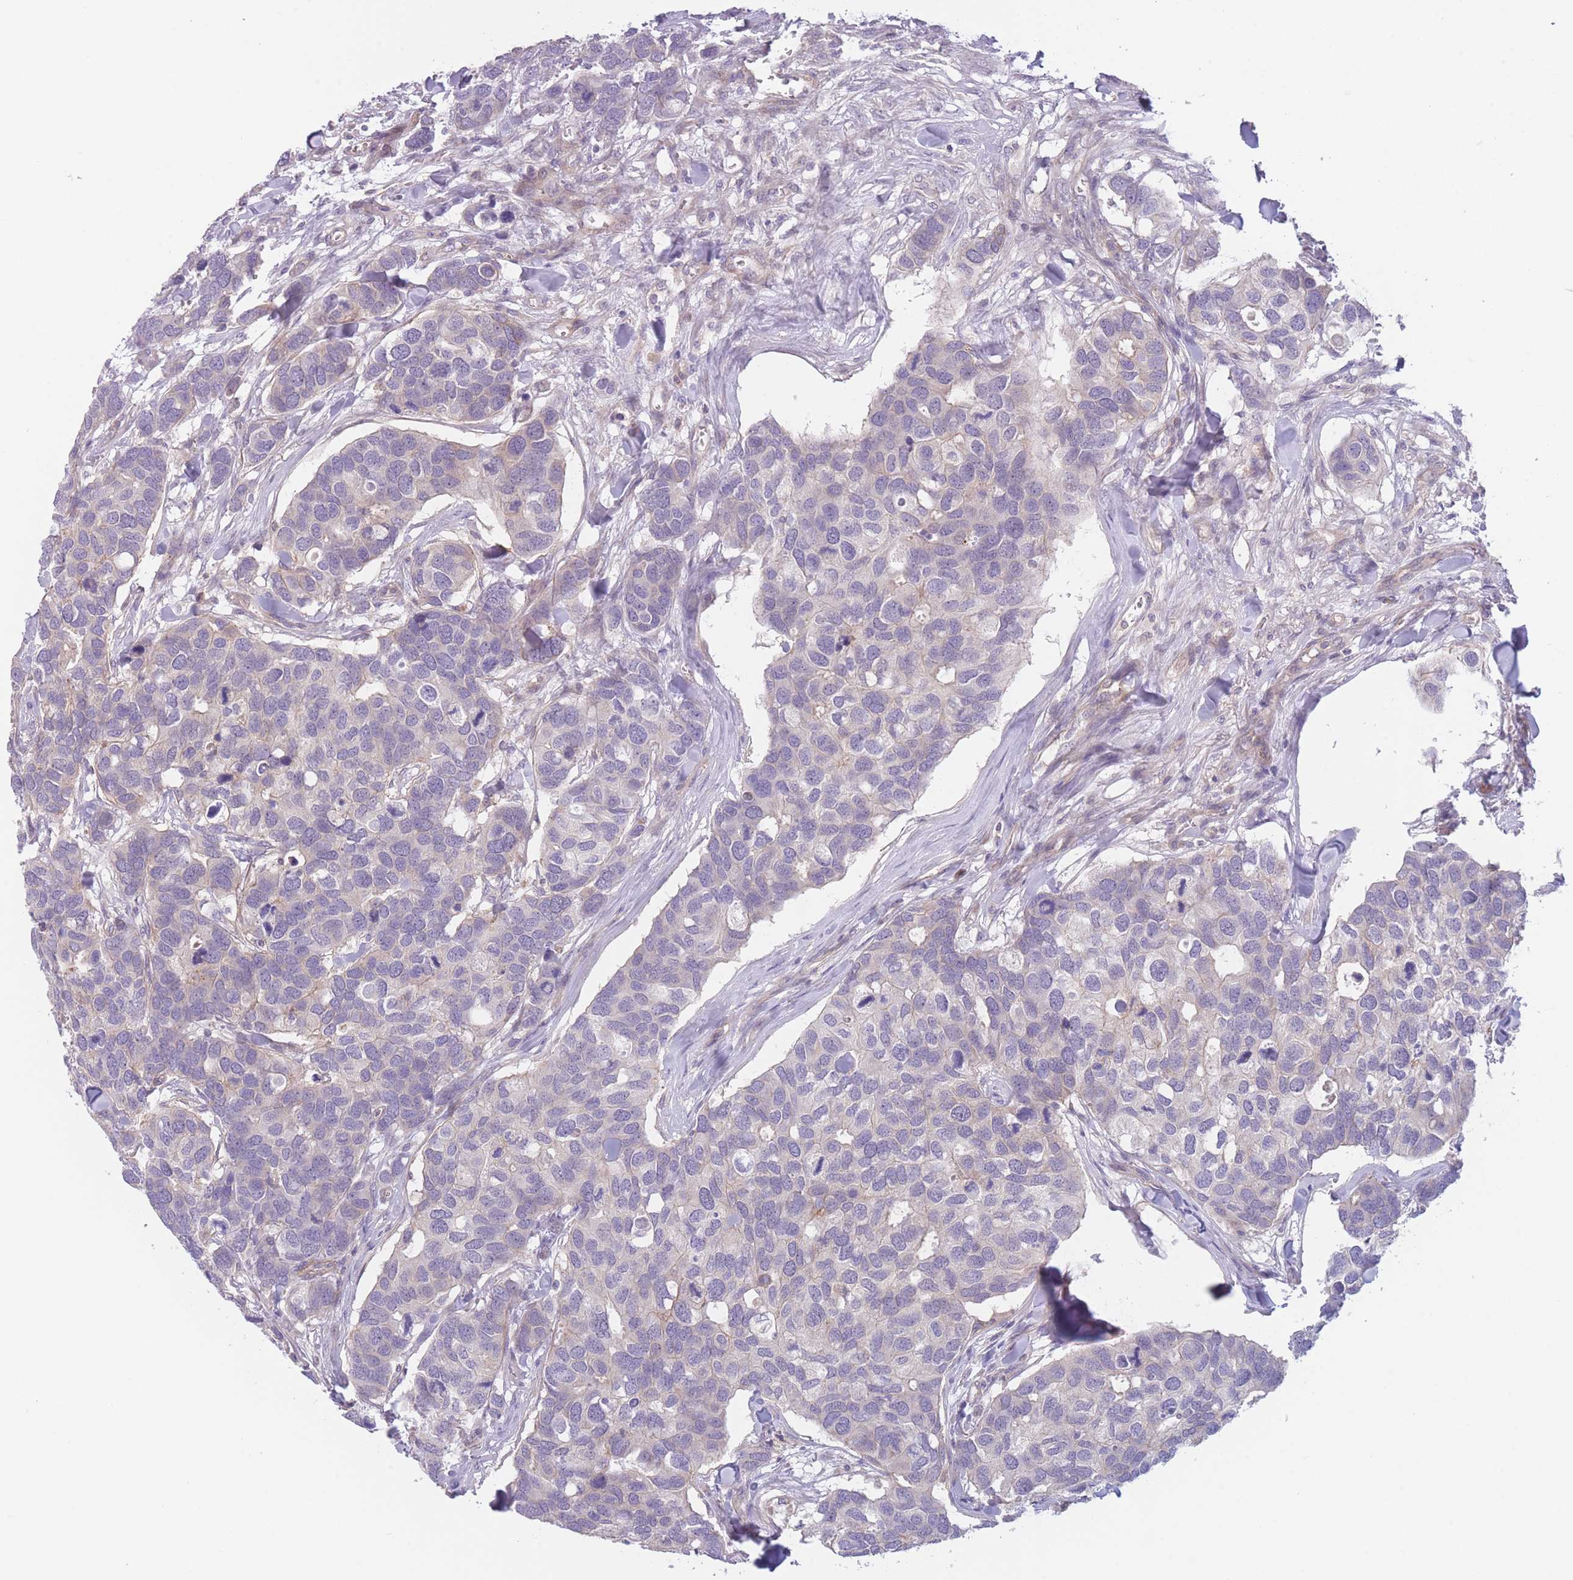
{"staining": {"intensity": "negative", "quantity": "none", "location": "none"}, "tissue": "breast cancer", "cell_type": "Tumor cells", "image_type": "cancer", "snomed": [{"axis": "morphology", "description": "Duct carcinoma"}, {"axis": "topography", "description": "Breast"}], "caption": "The immunohistochemistry (IHC) micrograph has no significant staining in tumor cells of infiltrating ductal carcinoma (breast) tissue. Brightfield microscopy of IHC stained with DAB (brown) and hematoxylin (blue), captured at high magnification.", "gene": "WDR93", "patient": {"sex": "female", "age": 83}}